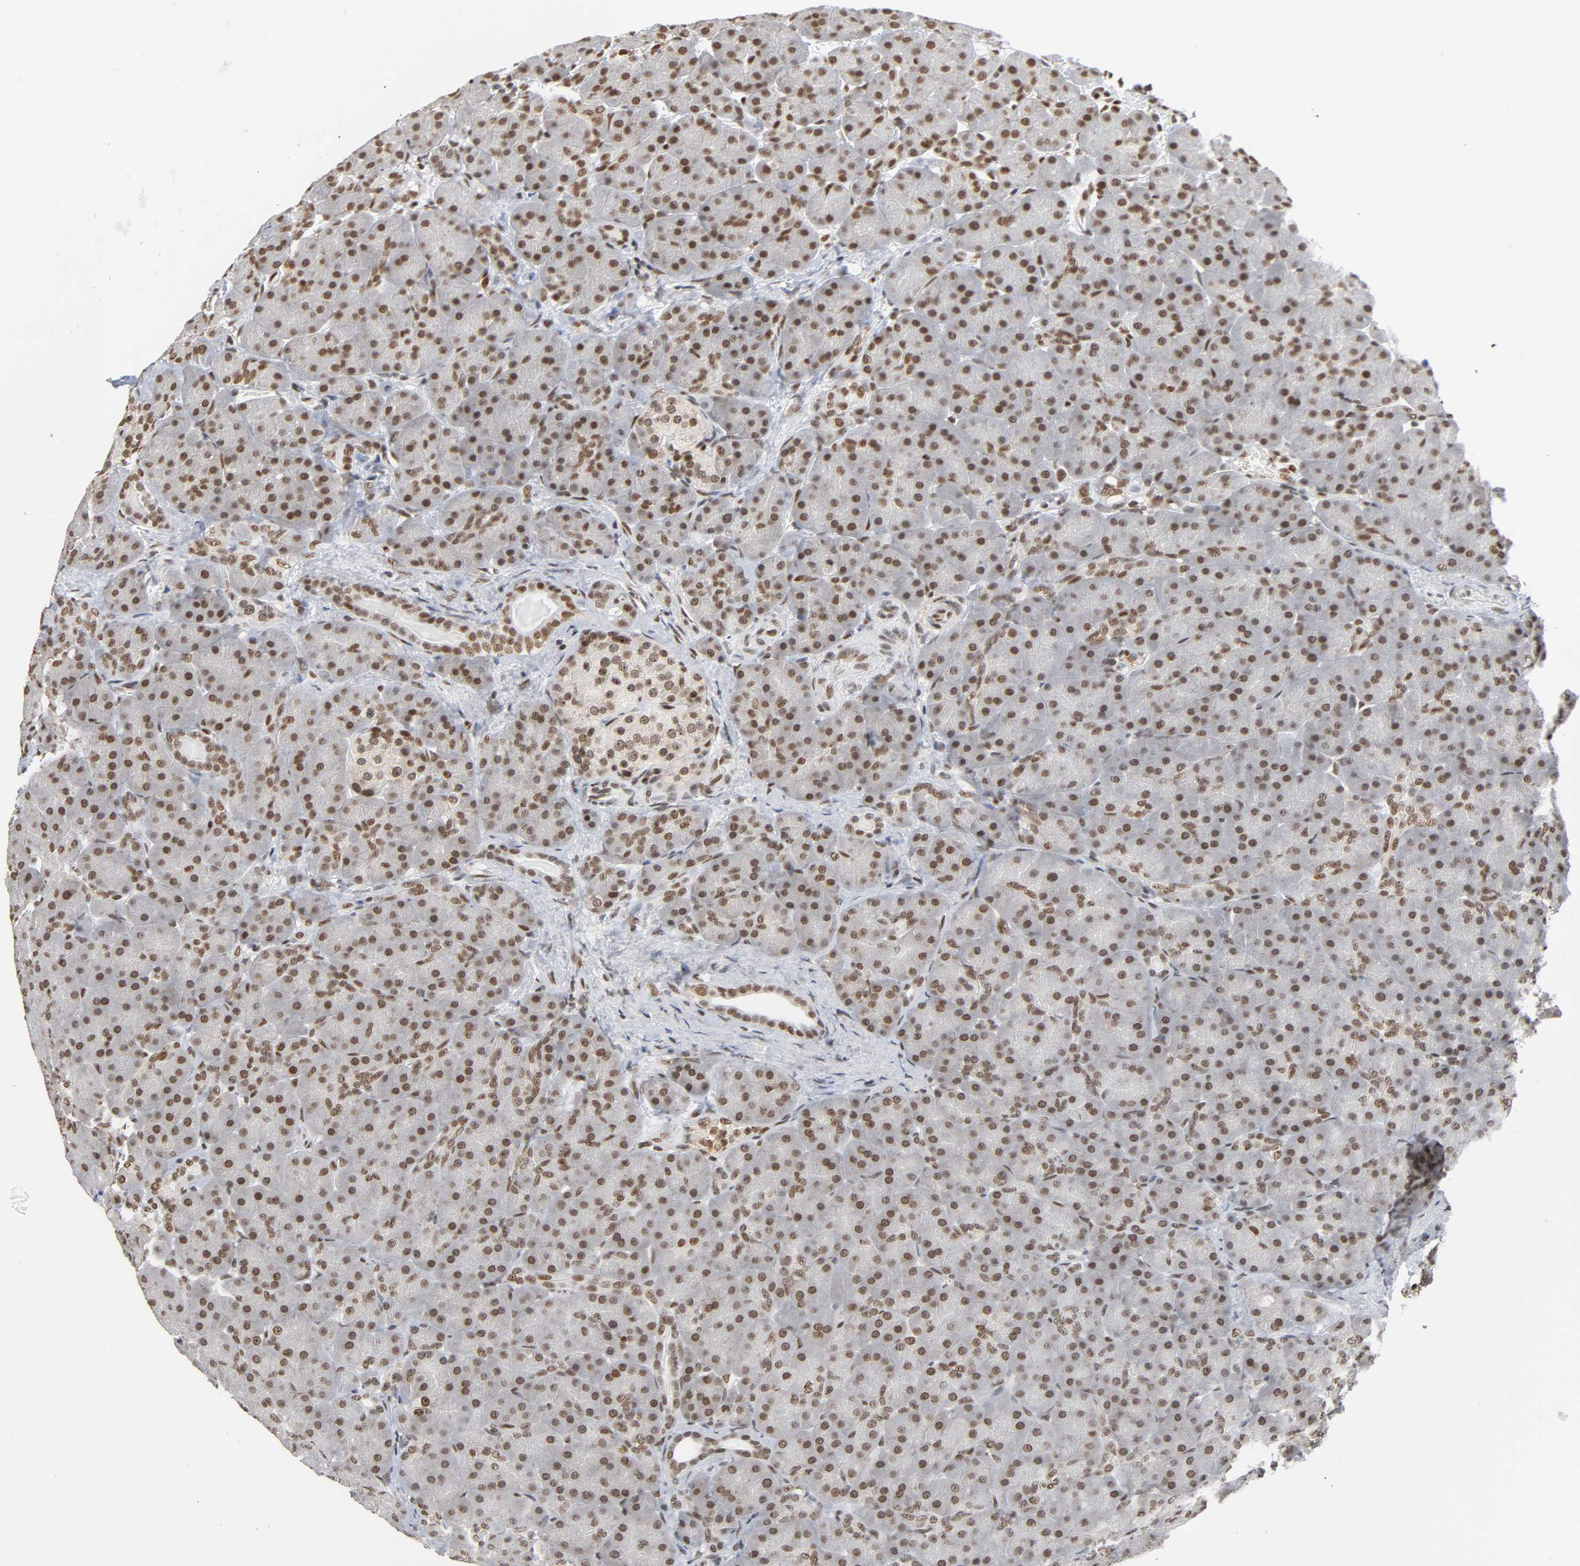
{"staining": {"intensity": "moderate", "quantity": ">75%", "location": "nuclear"}, "tissue": "pancreas", "cell_type": "Exocrine glandular cells", "image_type": "normal", "snomed": [{"axis": "morphology", "description": "Normal tissue, NOS"}, {"axis": "topography", "description": "Pancreas"}], "caption": "Moderate nuclear expression is present in about >75% of exocrine glandular cells in benign pancreas. (Stains: DAB in brown, nuclei in blue, Microscopy: brightfield microscopy at high magnification).", "gene": "SUMO1", "patient": {"sex": "male", "age": 66}}